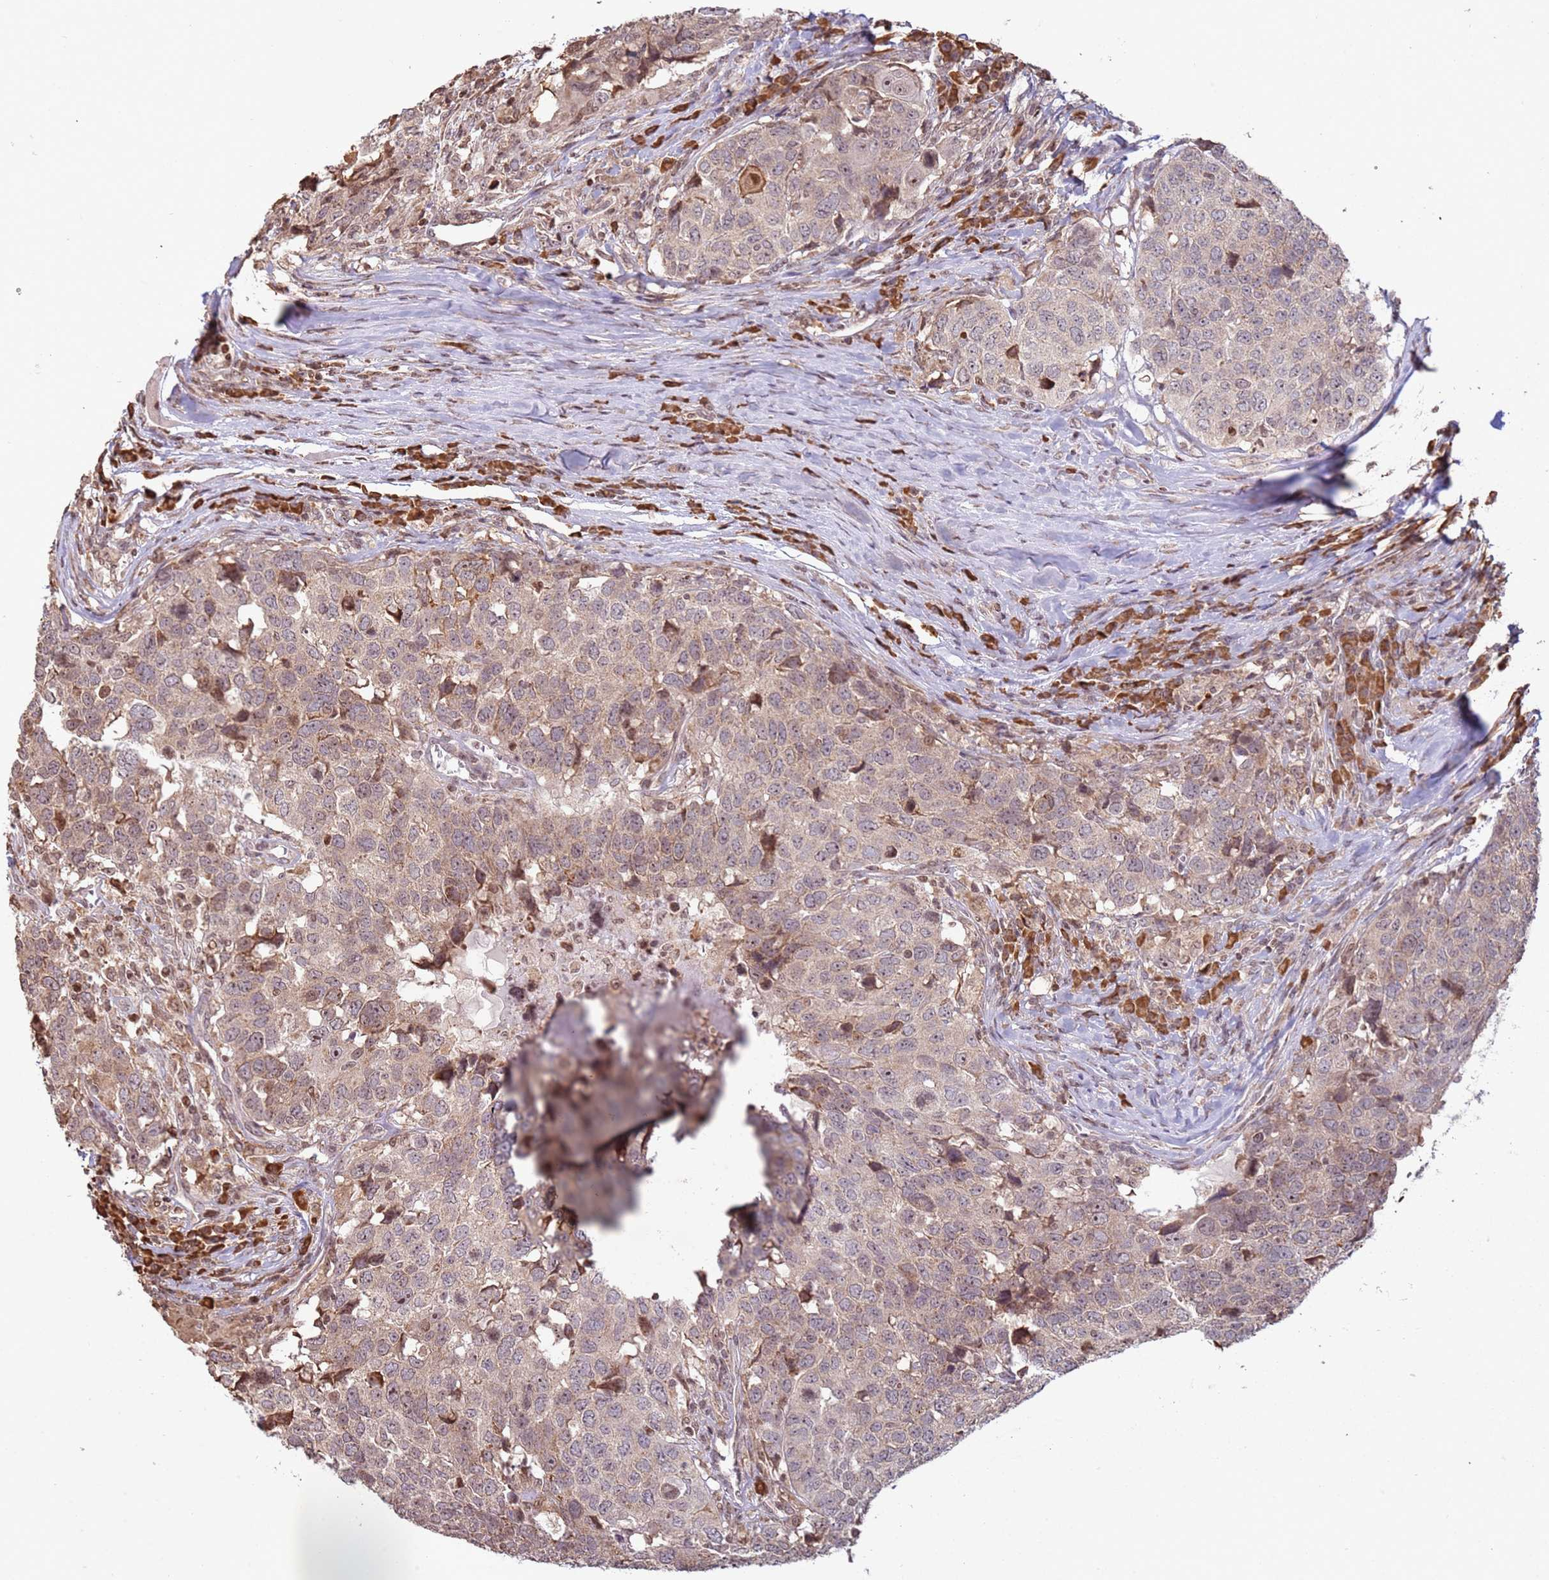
{"staining": {"intensity": "weak", "quantity": "25%-75%", "location": "cytoplasmic/membranous"}, "tissue": "head and neck cancer", "cell_type": "Tumor cells", "image_type": "cancer", "snomed": [{"axis": "morphology", "description": "Squamous cell carcinoma, NOS"}, {"axis": "topography", "description": "Head-Neck"}], "caption": "This photomicrograph displays head and neck squamous cell carcinoma stained with immunohistochemistry (IHC) to label a protein in brown. The cytoplasmic/membranous of tumor cells show weak positivity for the protein. Nuclei are counter-stained blue.", "gene": "SCAF1", "patient": {"sex": "male", "age": 66}}